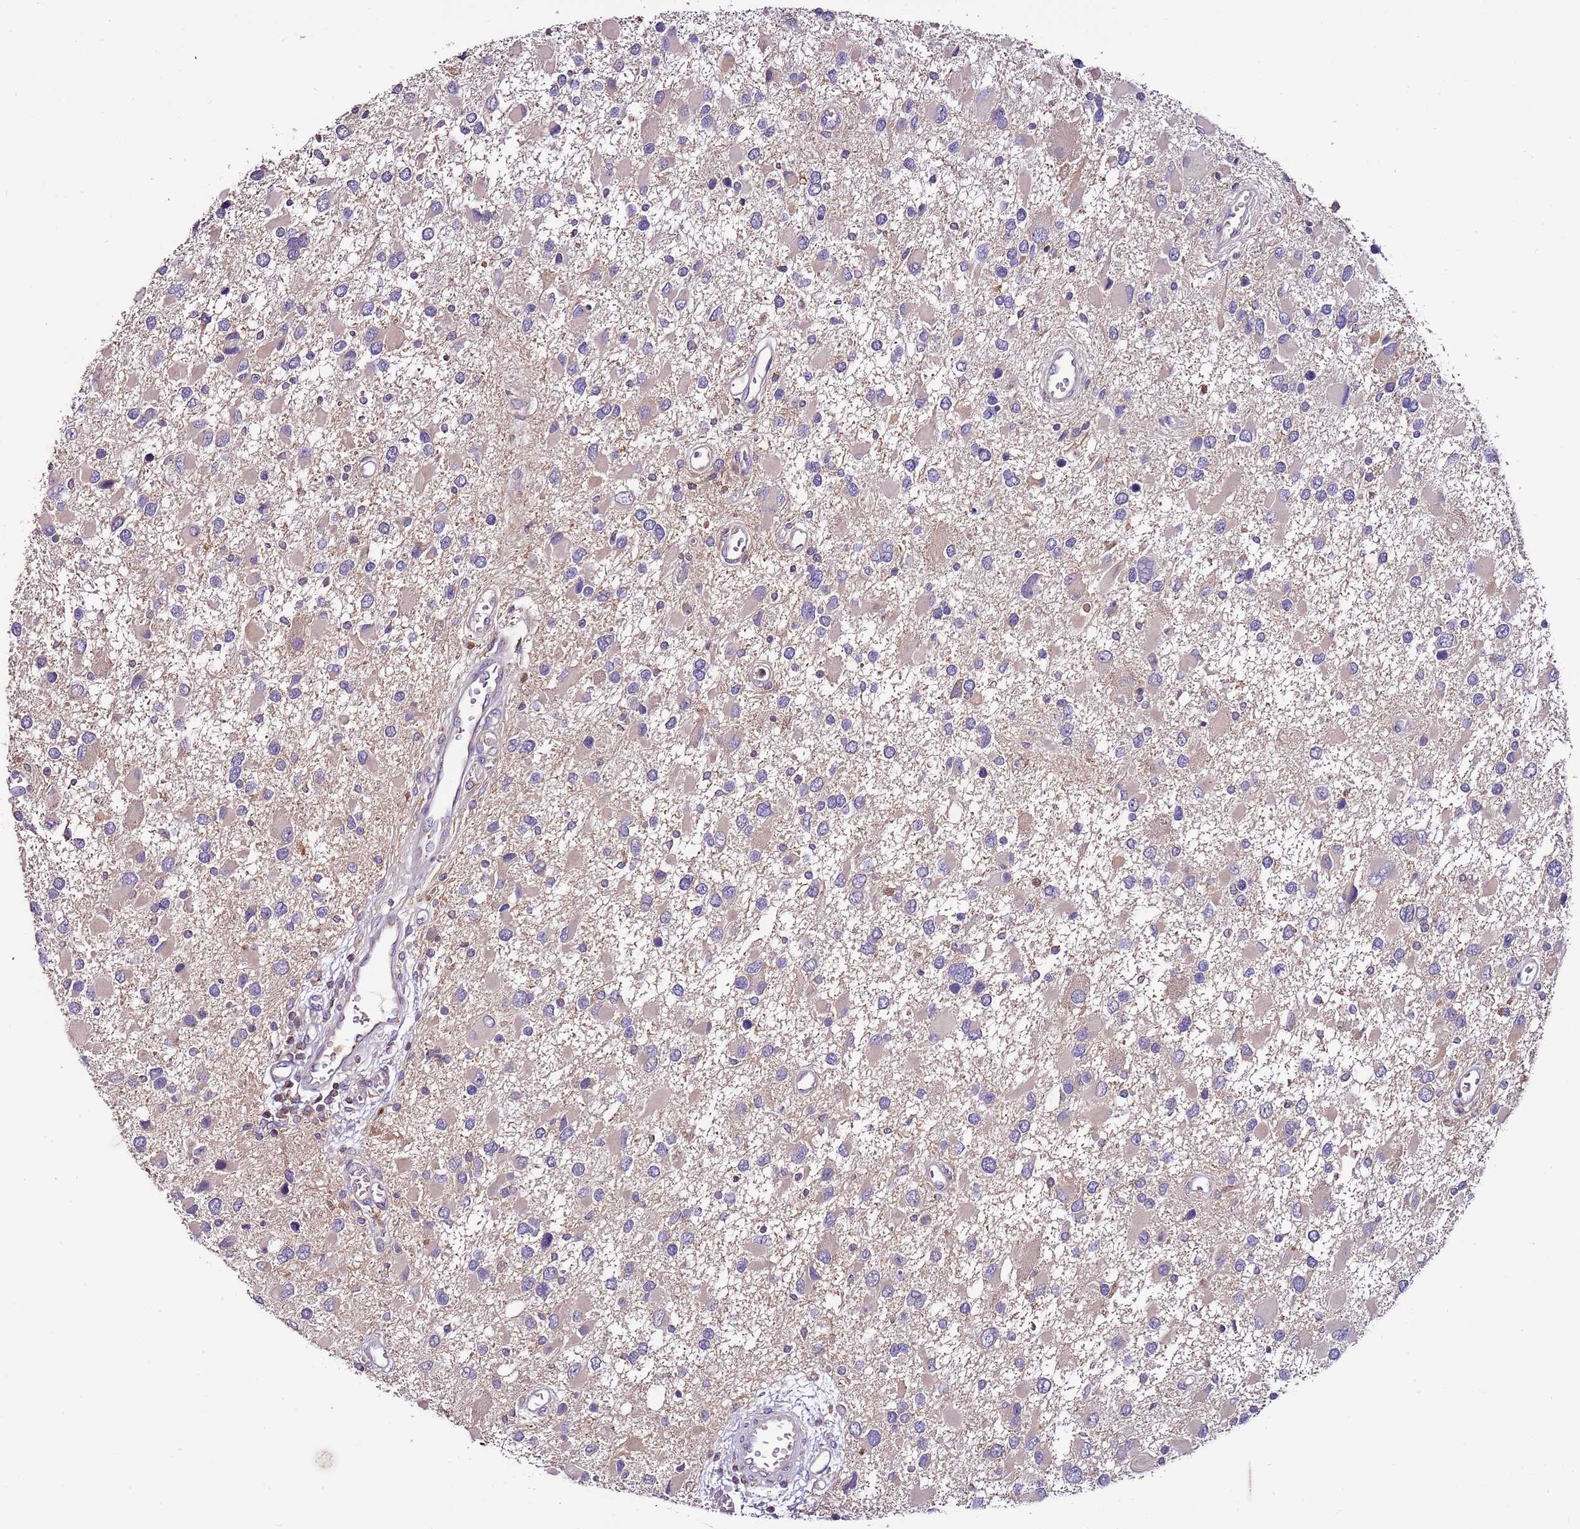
{"staining": {"intensity": "negative", "quantity": "none", "location": "none"}, "tissue": "glioma", "cell_type": "Tumor cells", "image_type": "cancer", "snomed": [{"axis": "morphology", "description": "Glioma, malignant, High grade"}, {"axis": "topography", "description": "Brain"}], "caption": "Immunohistochemical staining of human malignant glioma (high-grade) shows no significant expression in tumor cells. Nuclei are stained in blue.", "gene": "IGIP", "patient": {"sex": "male", "age": 53}}